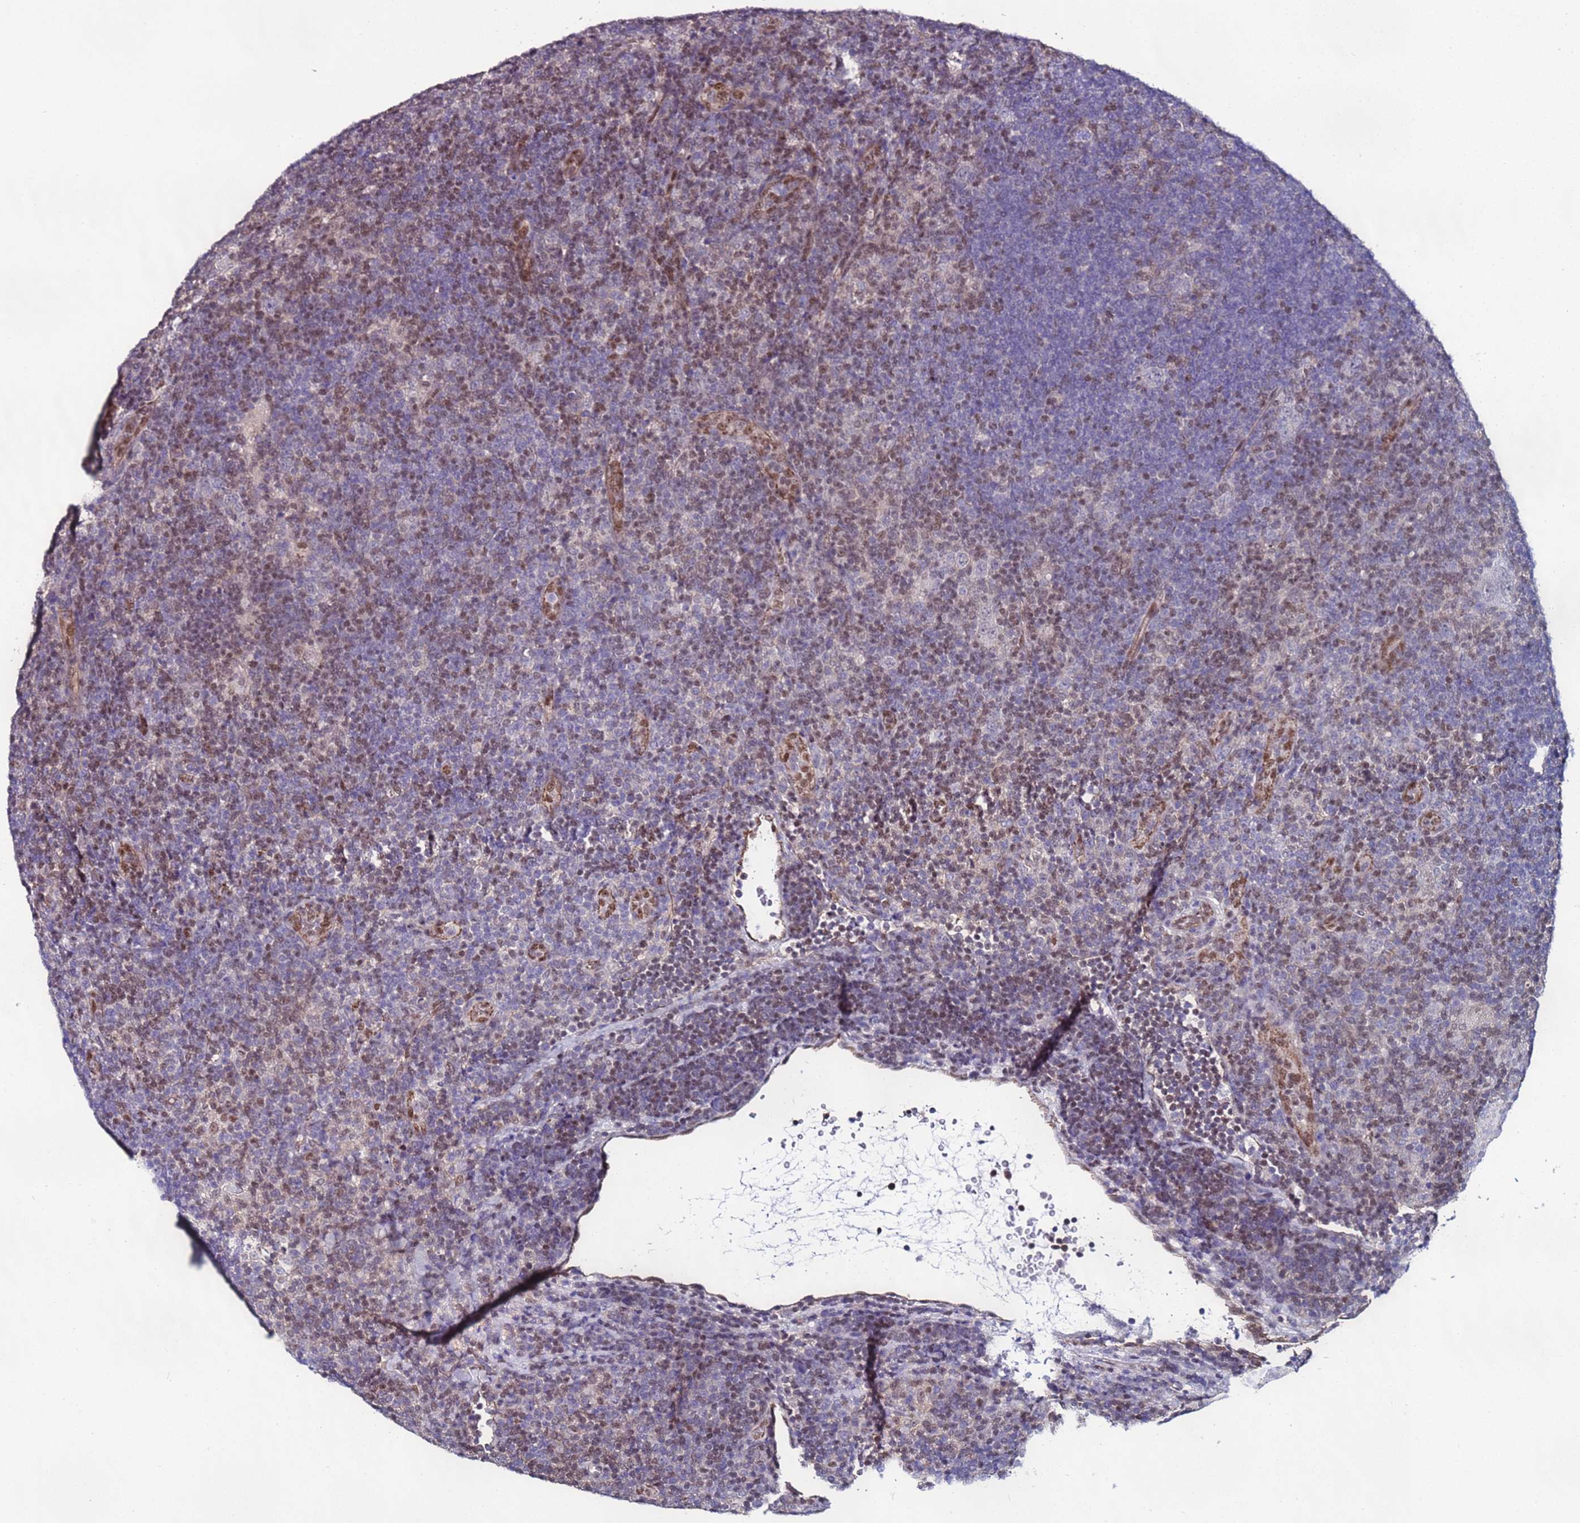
{"staining": {"intensity": "negative", "quantity": "none", "location": "none"}, "tissue": "lymphoma", "cell_type": "Tumor cells", "image_type": "cancer", "snomed": [{"axis": "morphology", "description": "Hodgkin's disease, NOS"}, {"axis": "topography", "description": "Lymph node"}], "caption": "Micrograph shows no significant protein expression in tumor cells of lymphoma.", "gene": "TENM3", "patient": {"sex": "female", "age": 57}}